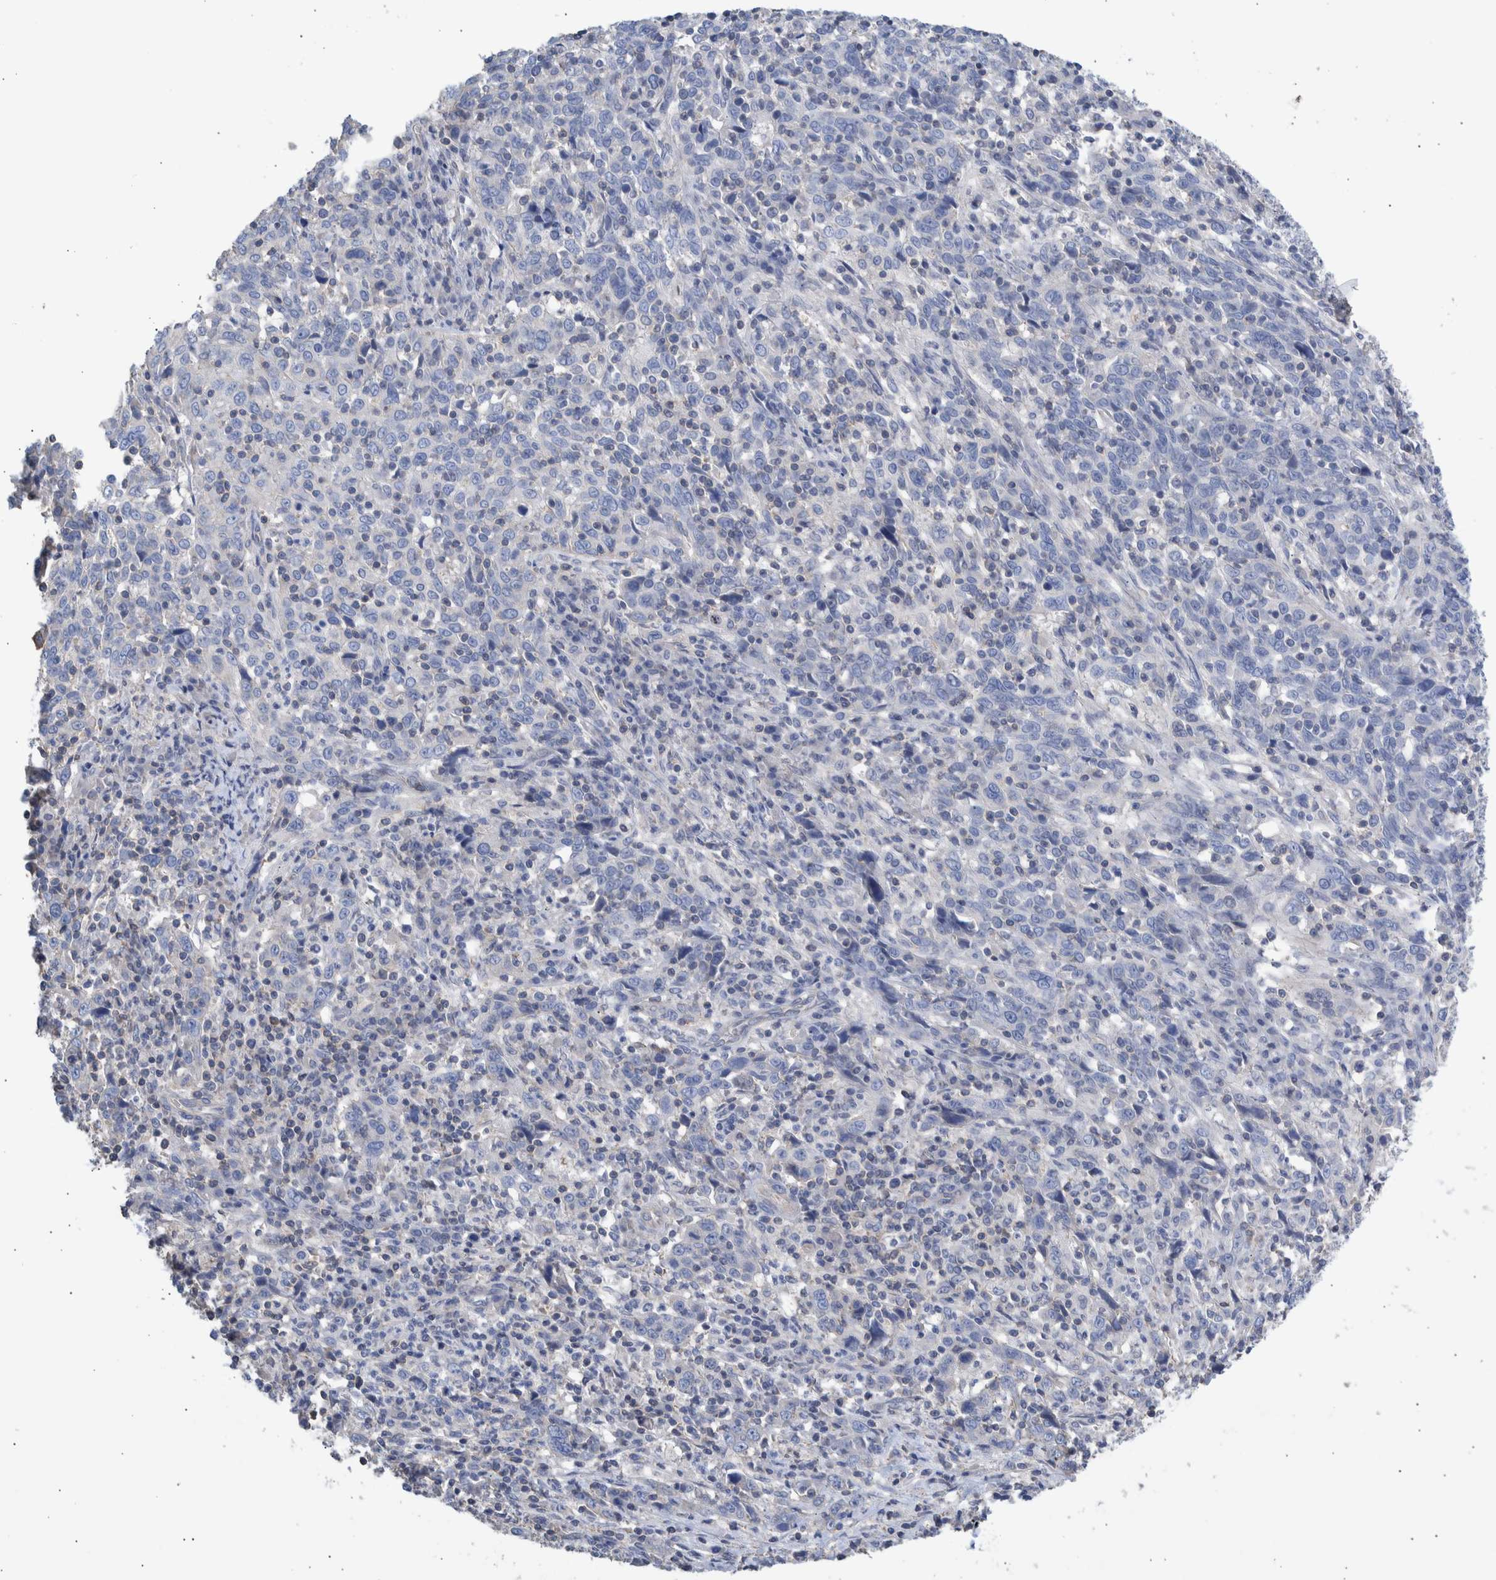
{"staining": {"intensity": "negative", "quantity": "none", "location": "none"}, "tissue": "cervical cancer", "cell_type": "Tumor cells", "image_type": "cancer", "snomed": [{"axis": "morphology", "description": "Squamous cell carcinoma, NOS"}, {"axis": "topography", "description": "Cervix"}], "caption": "A high-resolution photomicrograph shows IHC staining of squamous cell carcinoma (cervical), which demonstrates no significant expression in tumor cells.", "gene": "PPP3CC", "patient": {"sex": "female", "age": 46}}